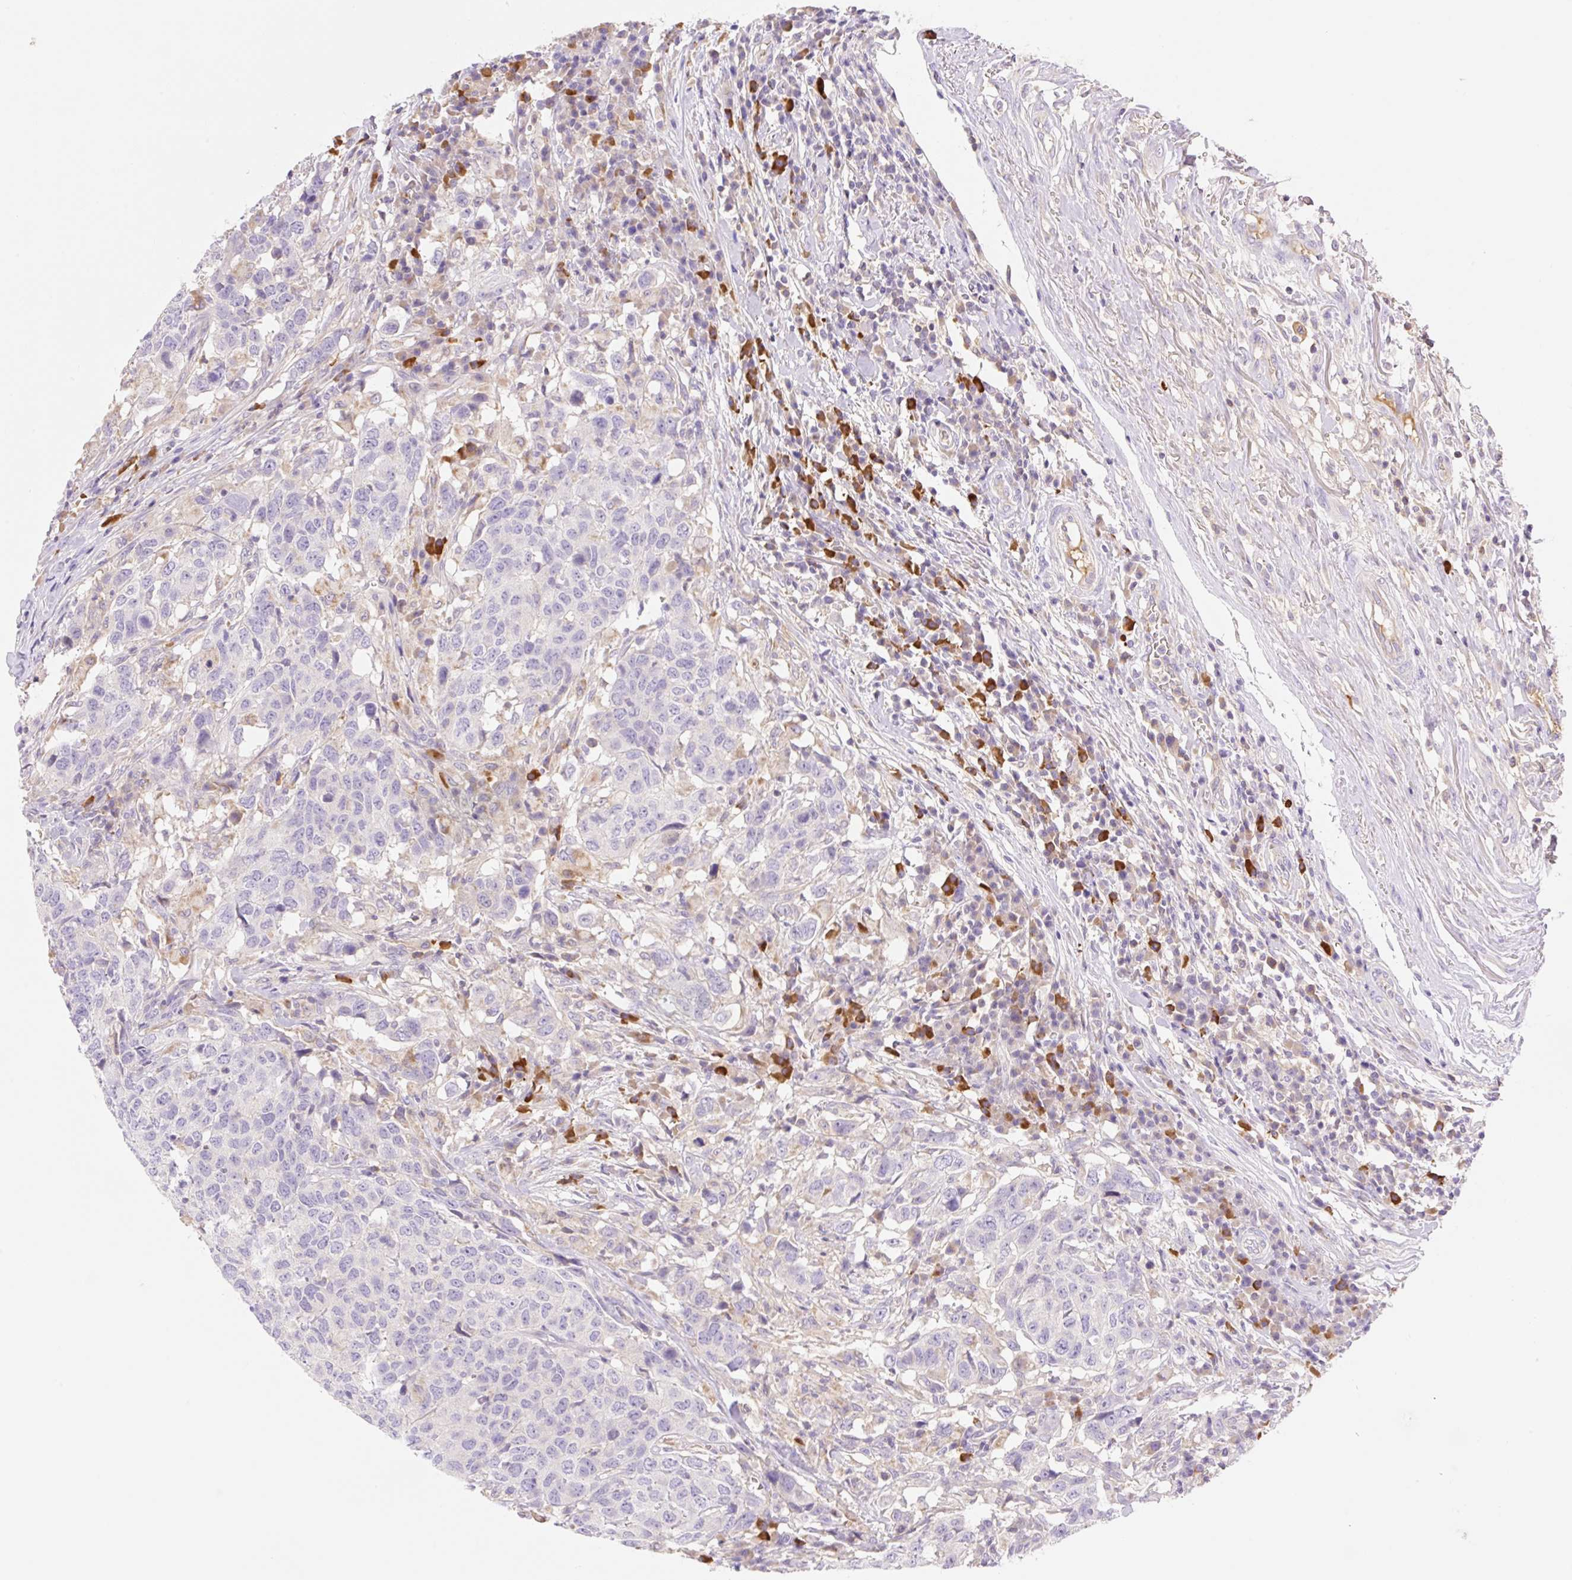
{"staining": {"intensity": "negative", "quantity": "none", "location": "none"}, "tissue": "head and neck cancer", "cell_type": "Tumor cells", "image_type": "cancer", "snomed": [{"axis": "morphology", "description": "Normal tissue, NOS"}, {"axis": "morphology", "description": "Squamous cell carcinoma, NOS"}, {"axis": "topography", "description": "Skeletal muscle"}, {"axis": "topography", "description": "Vascular tissue"}, {"axis": "topography", "description": "Peripheral nerve tissue"}, {"axis": "topography", "description": "Head-Neck"}], "caption": "Squamous cell carcinoma (head and neck) stained for a protein using immunohistochemistry shows no expression tumor cells.", "gene": "DENND5A", "patient": {"sex": "male", "age": 66}}